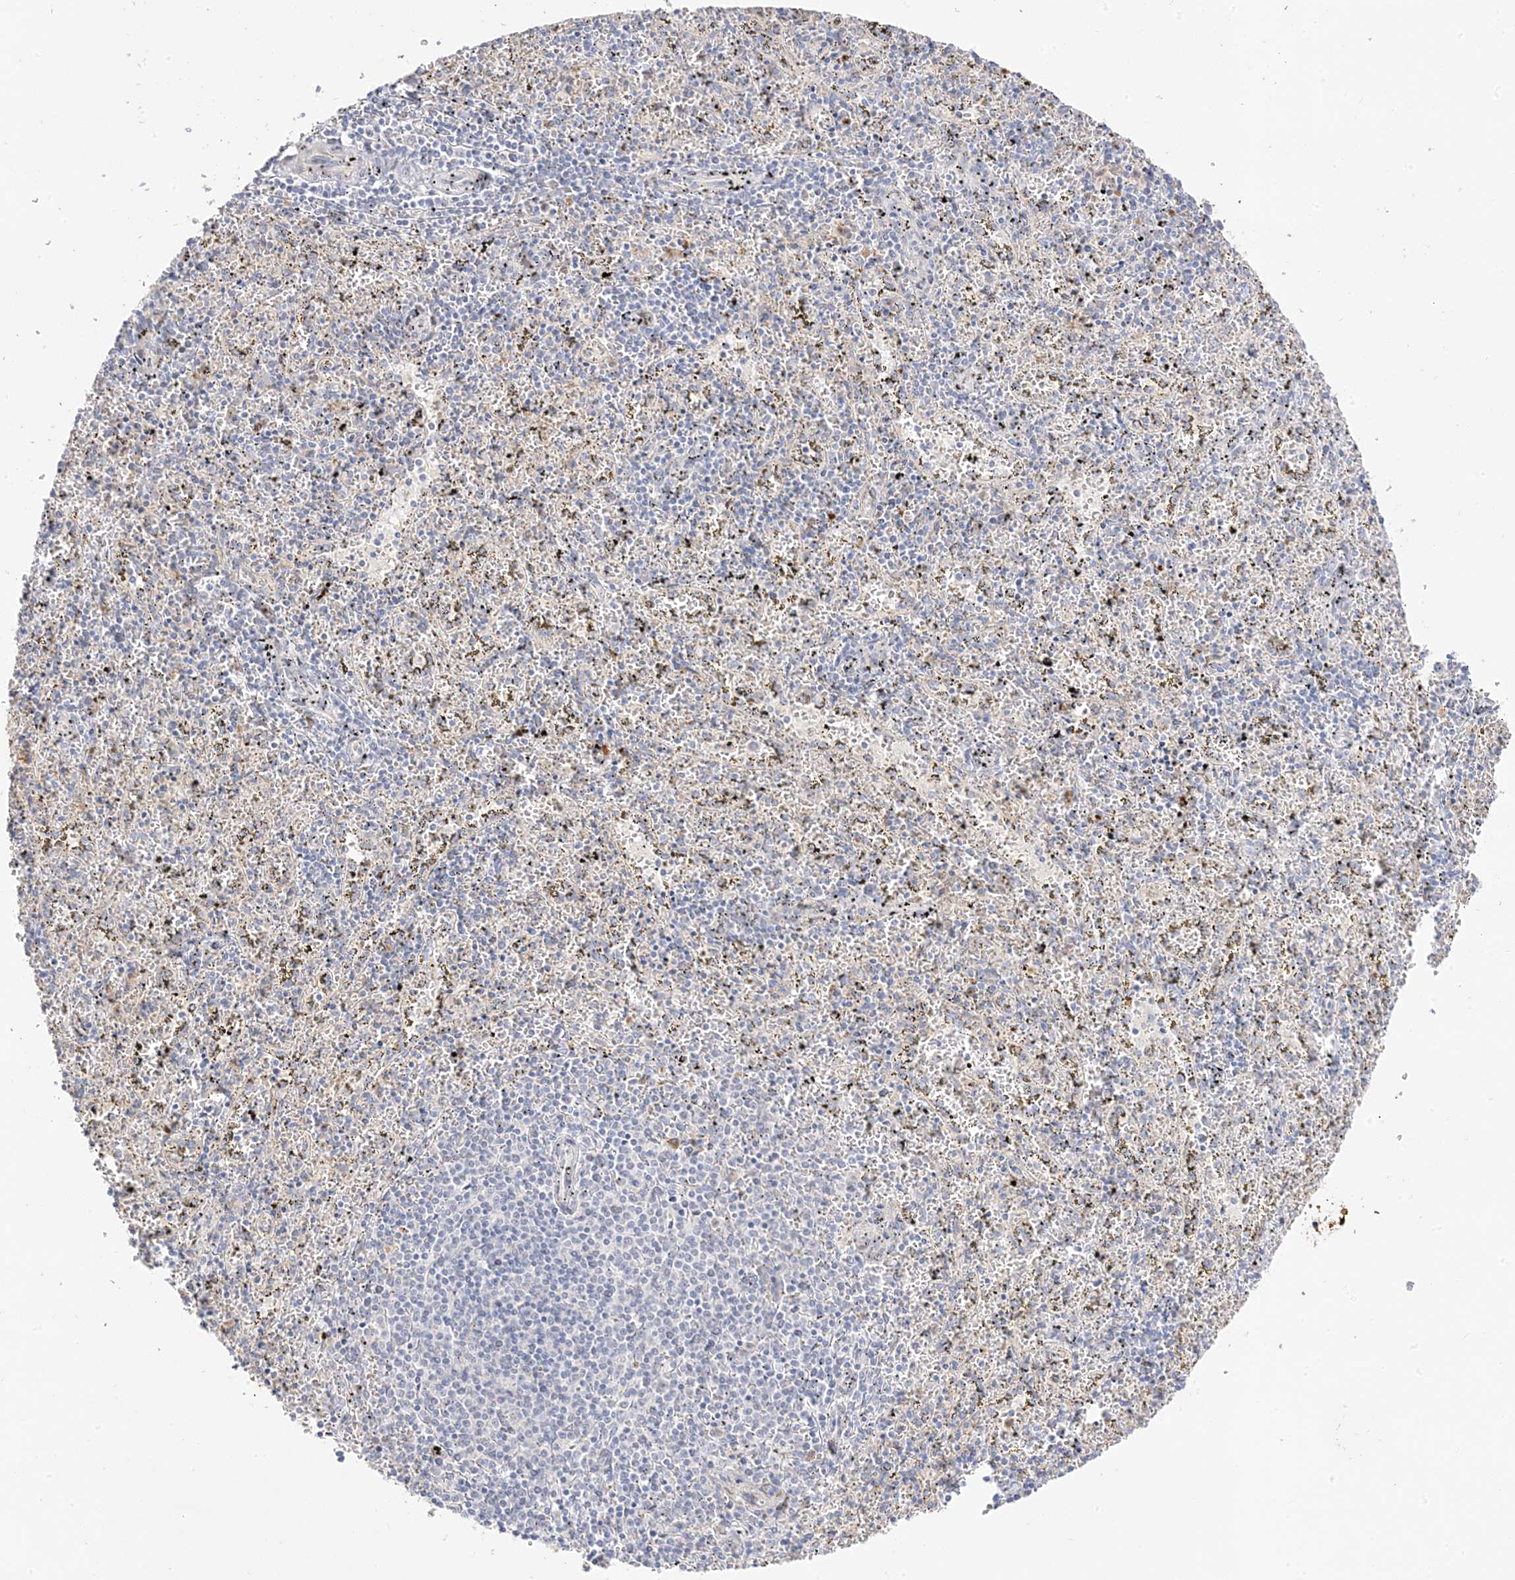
{"staining": {"intensity": "moderate", "quantity": "<25%", "location": "cytoplasmic/membranous"}, "tissue": "spleen", "cell_type": "Cells in red pulp", "image_type": "normal", "snomed": [{"axis": "morphology", "description": "Normal tissue, NOS"}, {"axis": "topography", "description": "Spleen"}], "caption": "High-power microscopy captured an immunohistochemistry micrograph of normal spleen, revealing moderate cytoplasmic/membranous expression in approximately <25% of cells in red pulp. Immunohistochemistry stains the protein of interest in brown and the nuclei are stained blue.", "gene": "TRANK1", "patient": {"sex": "male", "age": 11}}